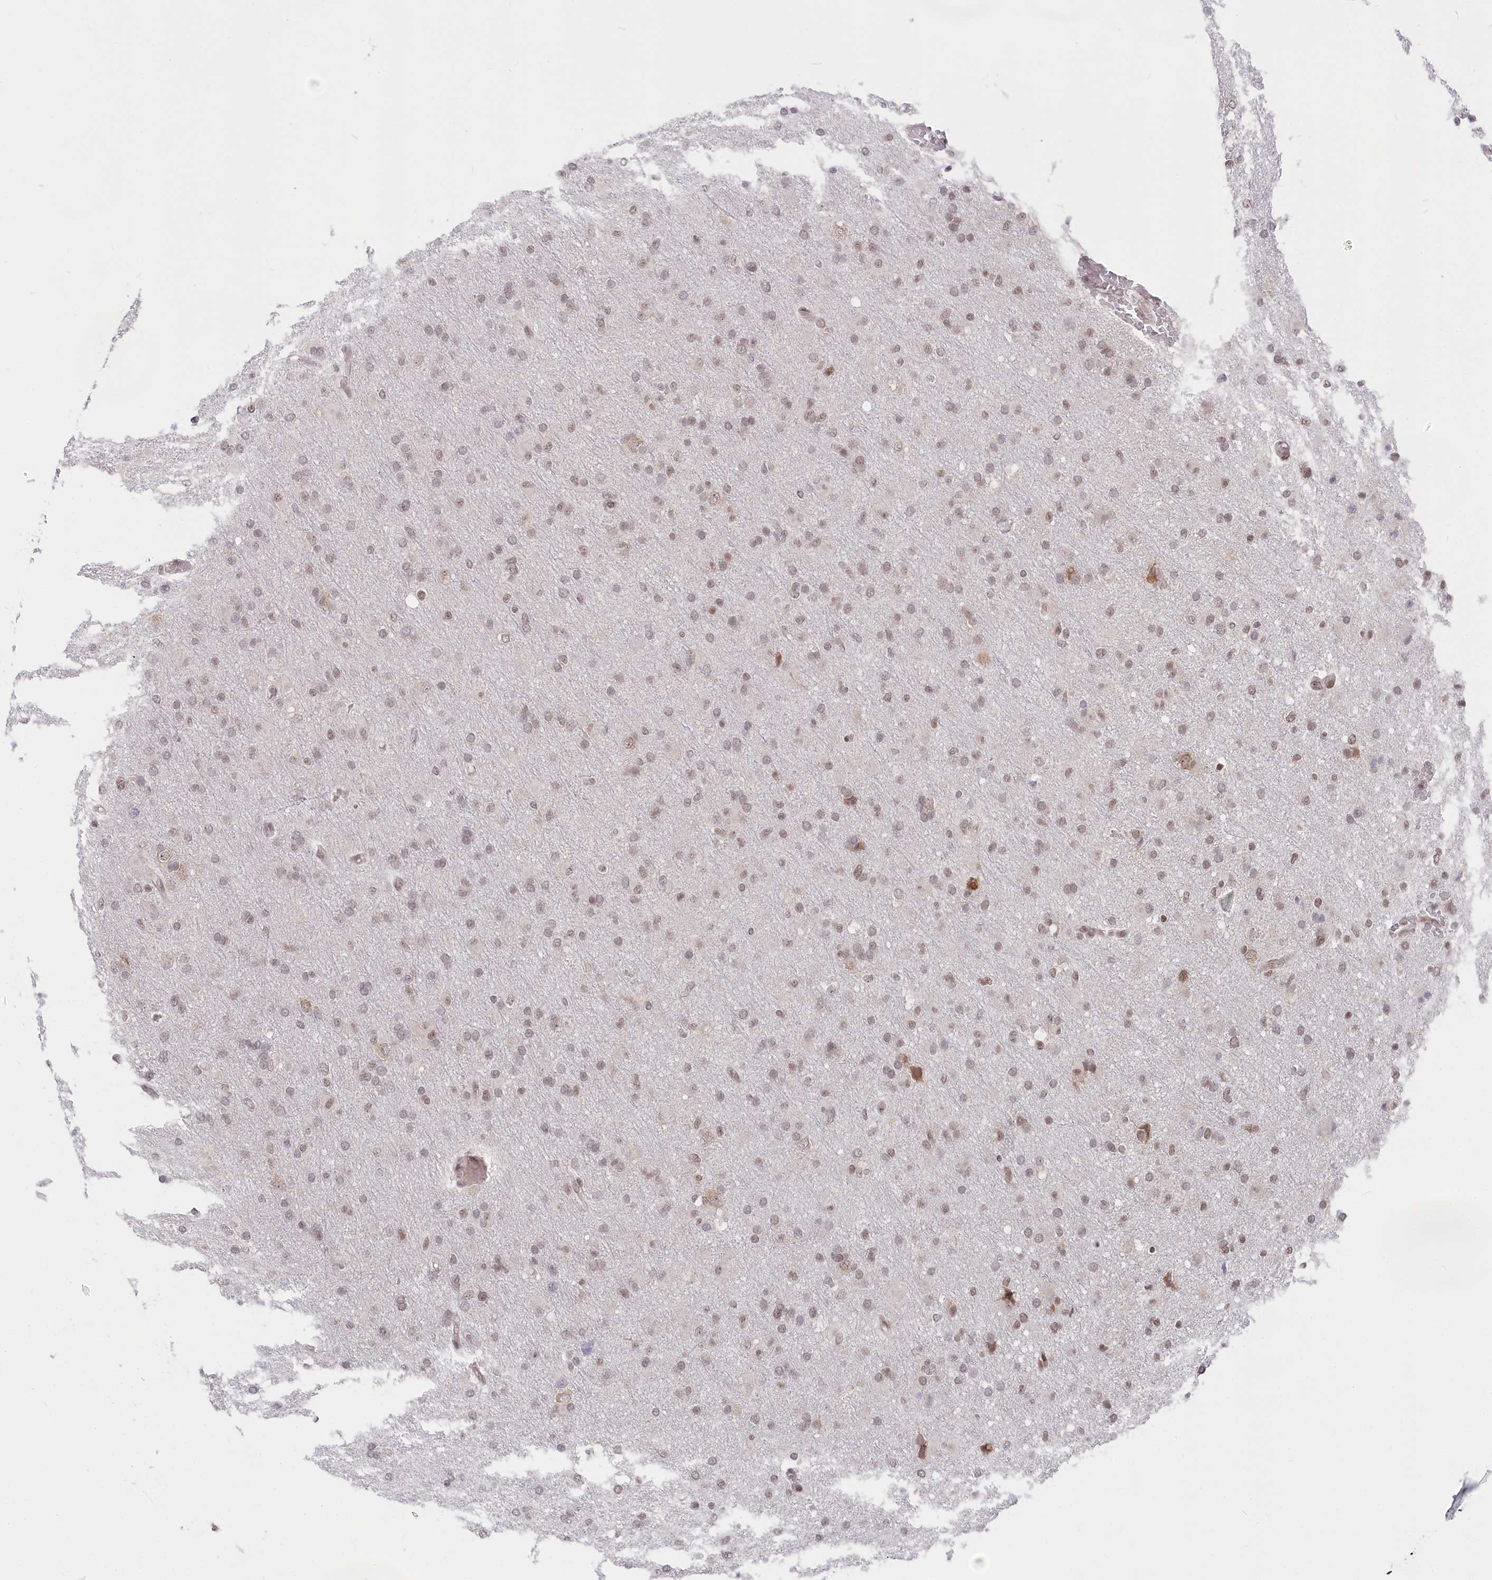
{"staining": {"intensity": "weak", "quantity": "<25%", "location": "nuclear"}, "tissue": "glioma", "cell_type": "Tumor cells", "image_type": "cancer", "snomed": [{"axis": "morphology", "description": "Glioma, malignant, High grade"}, {"axis": "topography", "description": "Cerebral cortex"}], "caption": "Tumor cells are negative for brown protein staining in glioma. The staining was performed using DAB to visualize the protein expression in brown, while the nuclei were stained in blue with hematoxylin (Magnification: 20x).", "gene": "CGGBP1", "patient": {"sex": "female", "age": 36}}